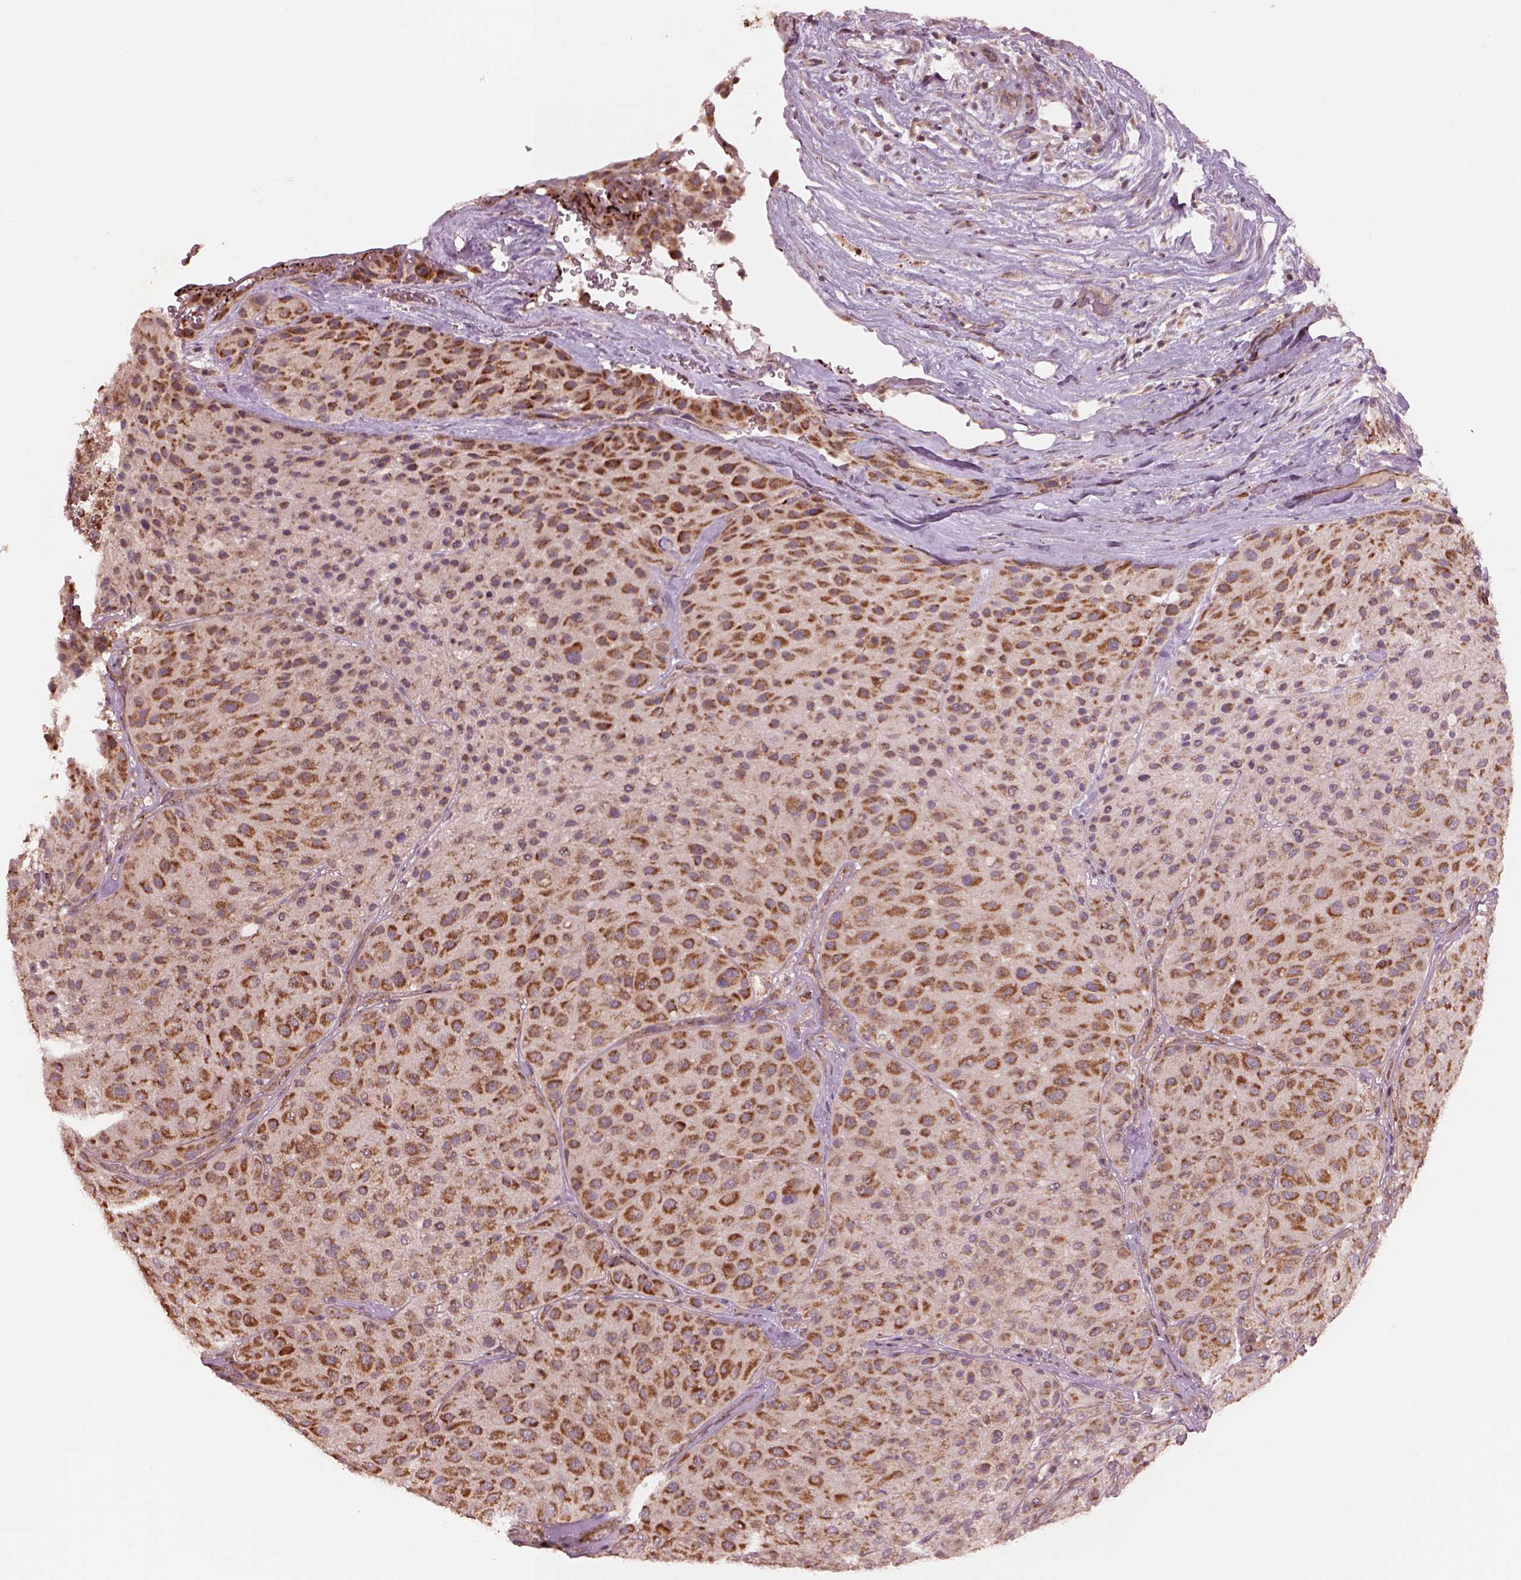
{"staining": {"intensity": "moderate", "quantity": ">75%", "location": "cytoplasmic/membranous"}, "tissue": "melanoma", "cell_type": "Tumor cells", "image_type": "cancer", "snomed": [{"axis": "morphology", "description": "Malignant melanoma, Metastatic site"}, {"axis": "topography", "description": "Smooth muscle"}], "caption": "An image of human melanoma stained for a protein displays moderate cytoplasmic/membranous brown staining in tumor cells.", "gene": "SLC25A5", "patient": {"sex": "male", "age": 41}}